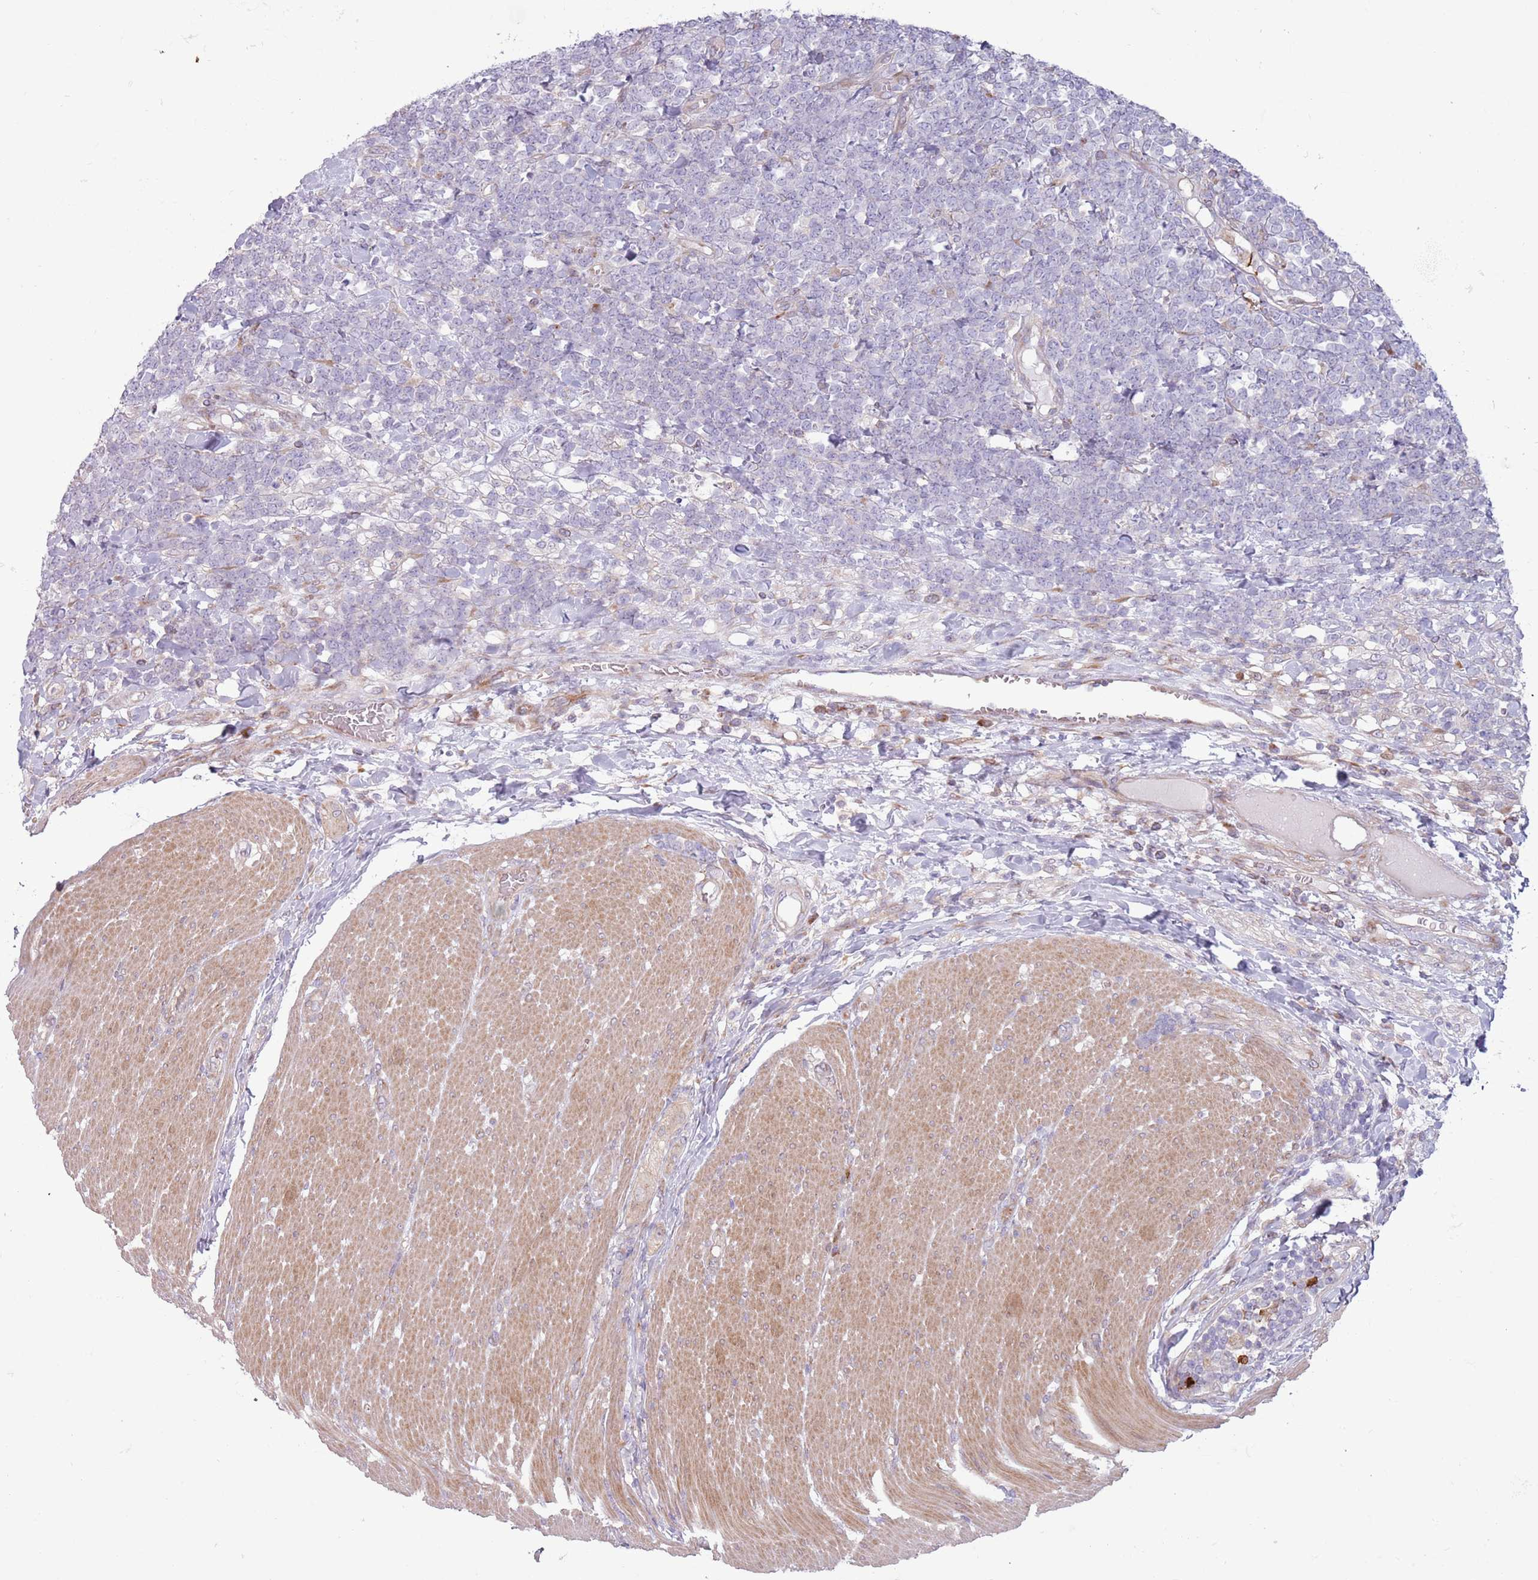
{"staining": {"intensity": "negative", "quantity": "none", "location": "none"}, "tissue": "lymphoma", "cell_type": "Tumor cells", "image_type": "cancer", "snomed": [{"axis": "morphology", "description": "Malignant lymphoma, non-Hodgkin's type, High grade"}, {"axis": "topography", "description": "Small intestine"}], "caption": "Tumor cells show no significant expression in high-grade malignant lymphoma, non-Hodgkin's type.", "gene": "CCDC150", "patient": {"sex": "male", "age": 8}}